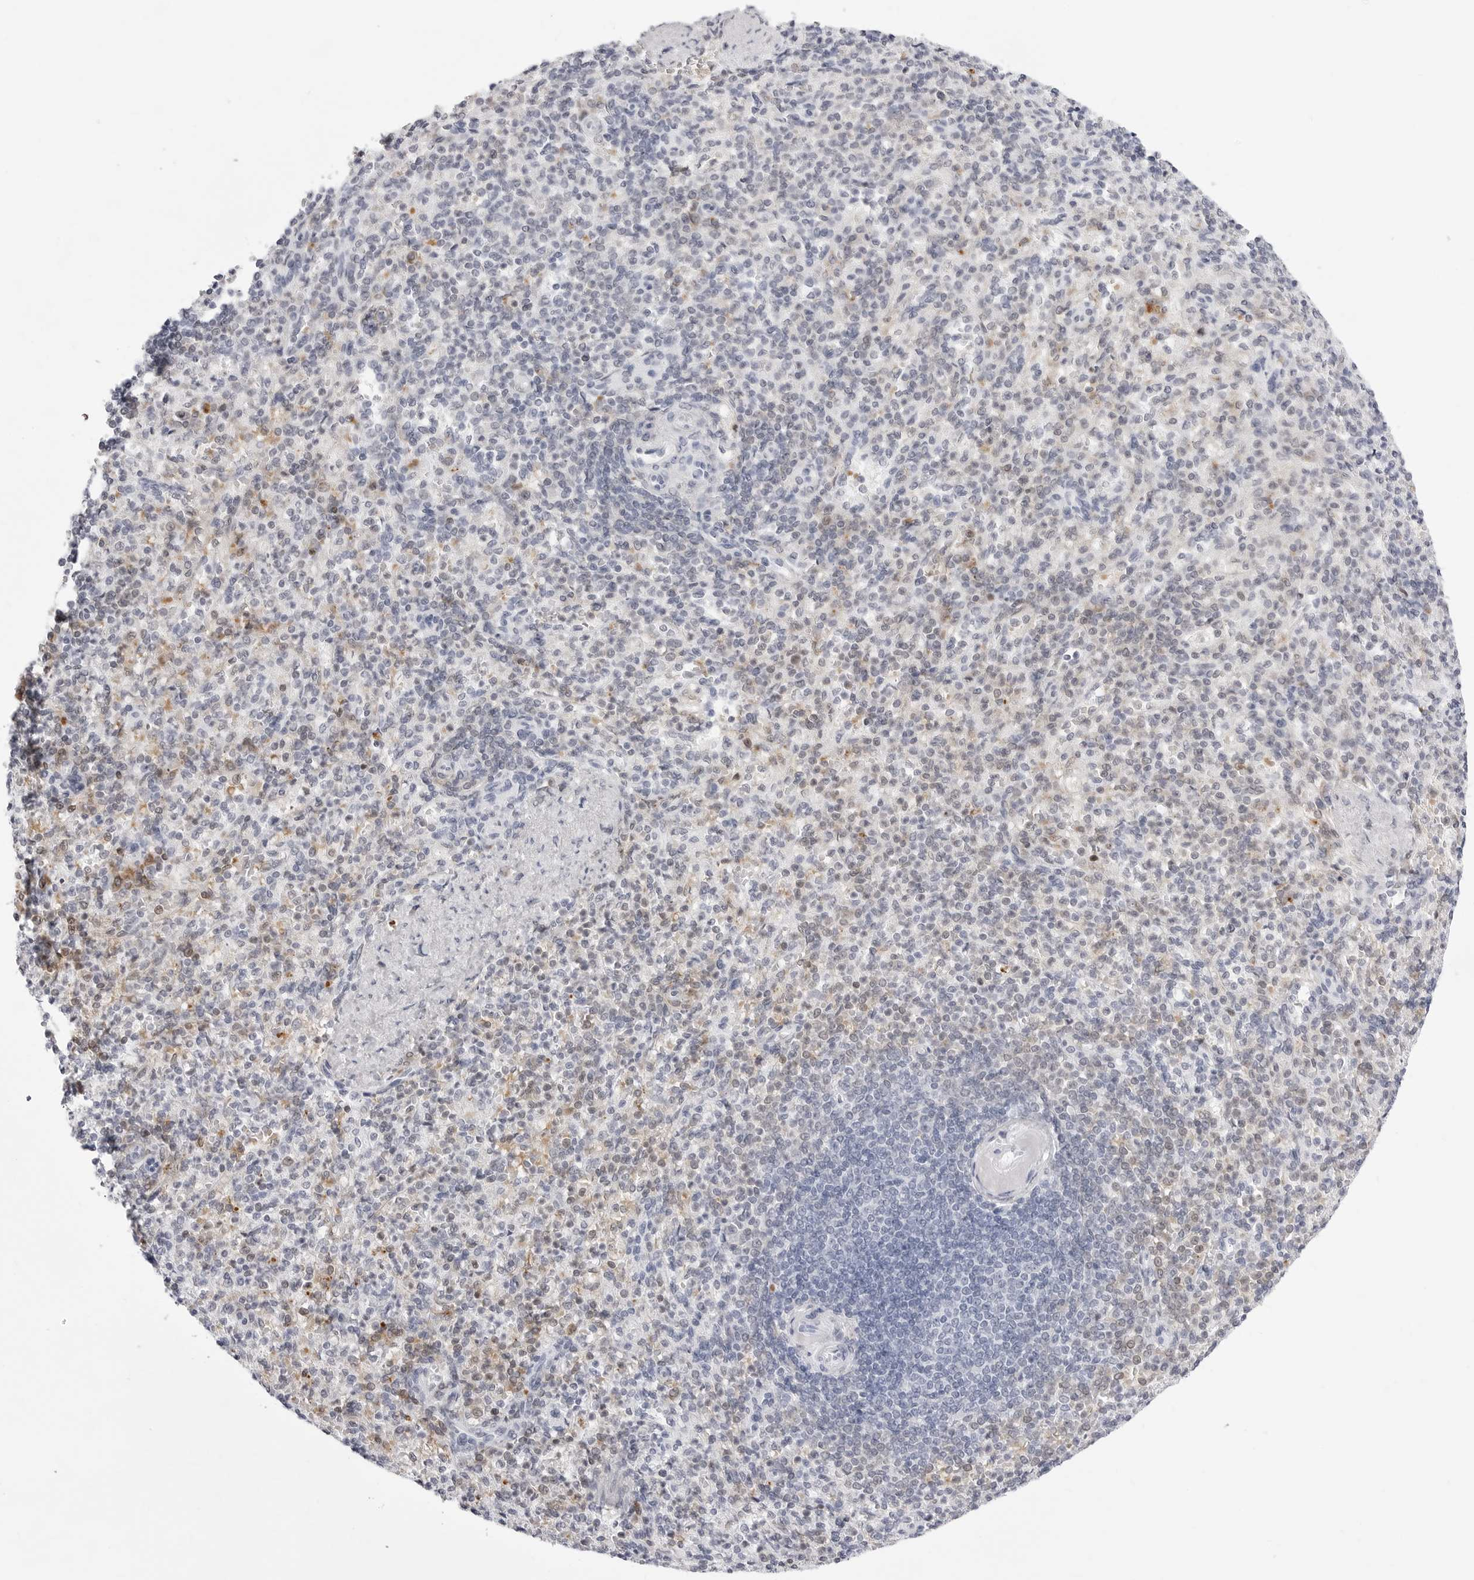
{"staining": {"intensity": "weak", "quantity": "<25%", "location": "cytoplasmic/membranous"}, "tissue": "spleen", "cell_type": "Cells in red pulp", "image_type": "normal", "snomed": [{"axis": "morphology", "description": "Normal tissue, NOS"}, {"axis": "topography", "description": "Spleen"}], "caption": "Immunohistochemistry of normal spleen displays no expression in cells in red pulp.", "gene": "TSSK1B", "patient": {"sex": "female", "age": 74}}